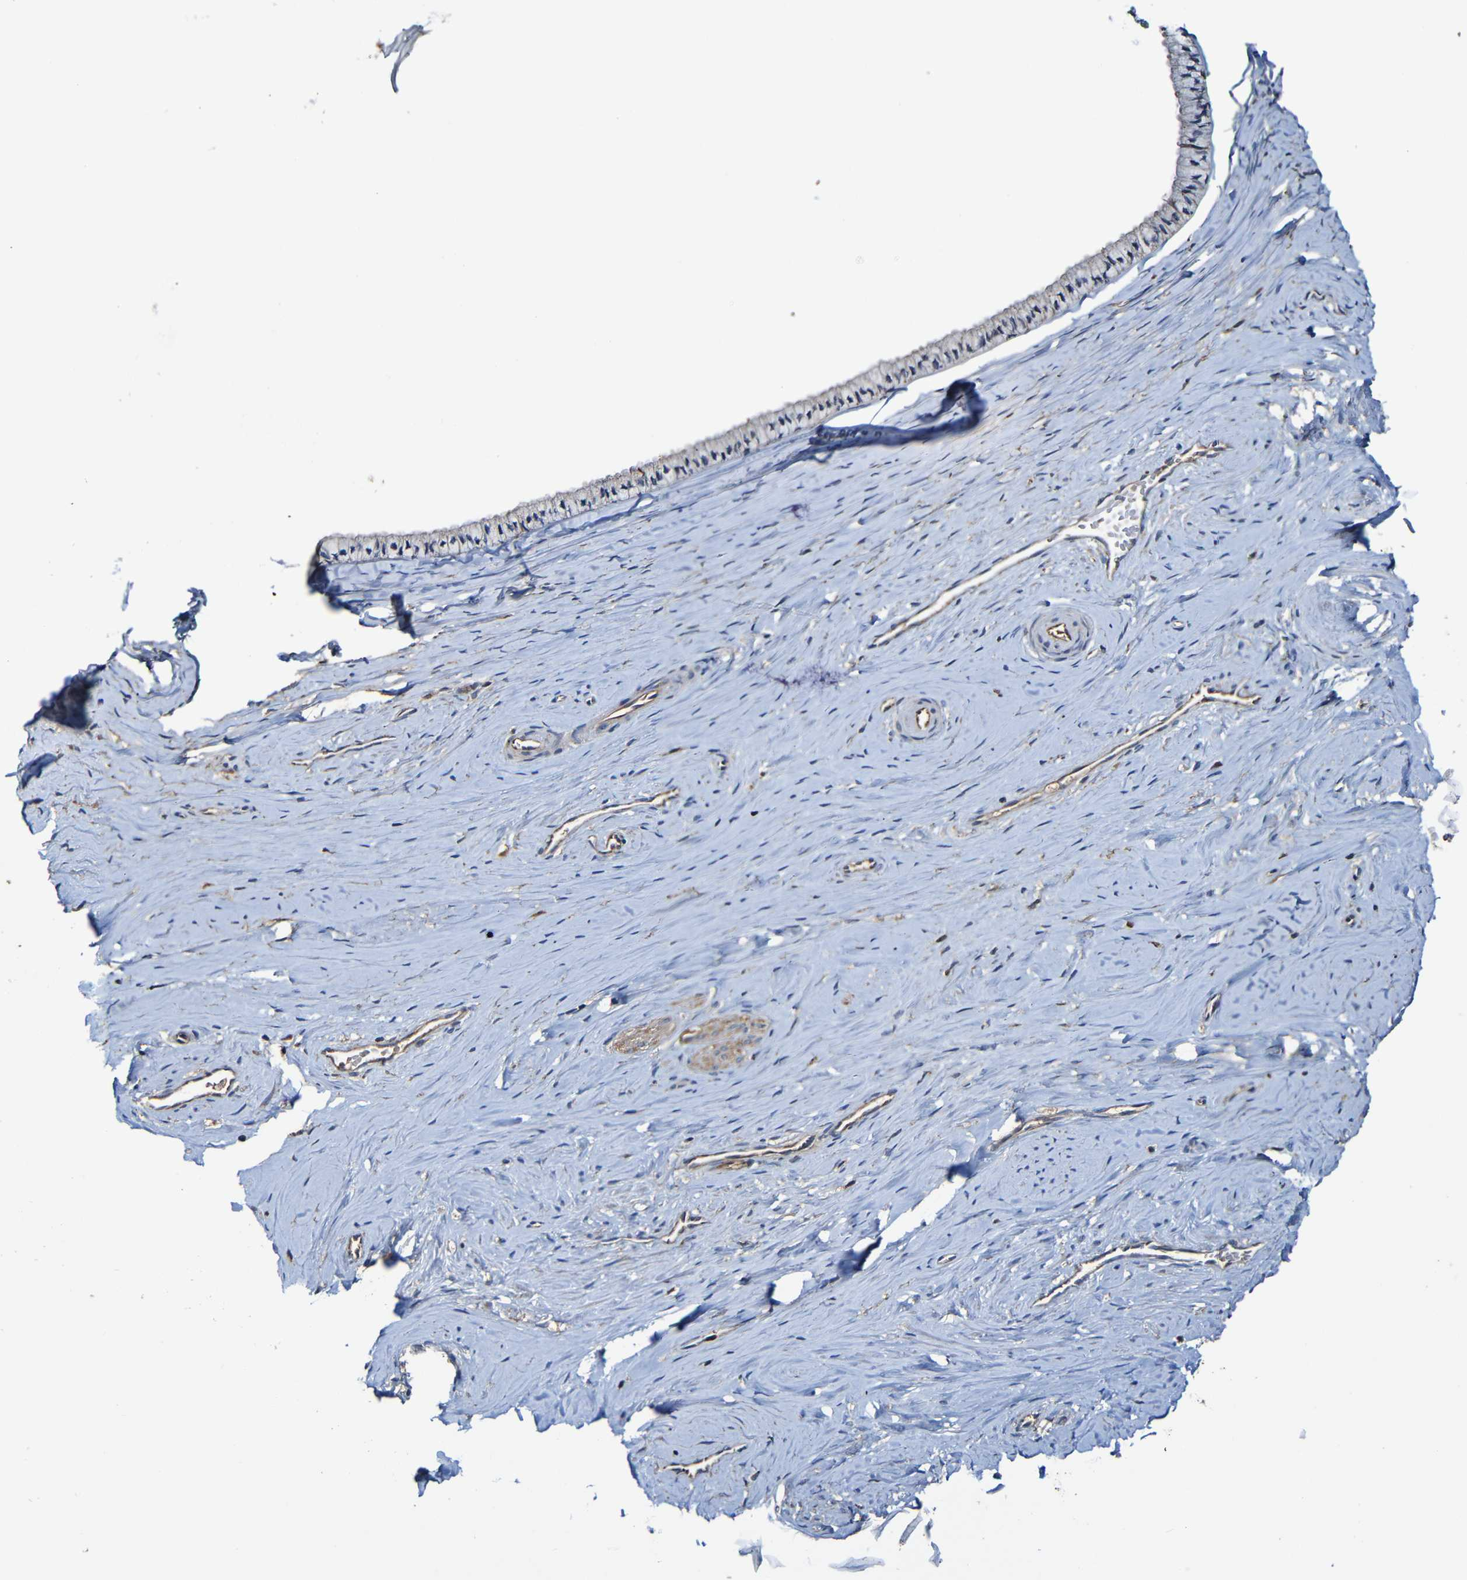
{"staining": {"intensity": "weak", "quantity": ">75%", "location": "cytoplasmic/membranous"}, "tissue": "cervix", "cell_type": "Glandular cells", "image_type": "normal", "snomed": [{"axis": "morphology", "description": "Normal tissue, NOS"}, {"axis": "topography", "description": "Cervix"}], "caption": "Cervix stained with immunohistochemistry displays weak cytoplasmic/membranous staining in approximately >75% of glandular cells. The staining is performed using DAB (3,3'-diaminobenzidine) brown chromogen to label protein expression. The nuclei are counter-stained blue using hematoxylin.", "gene": "ADAM15", "patient": {"sex": "female", "age": 39}}